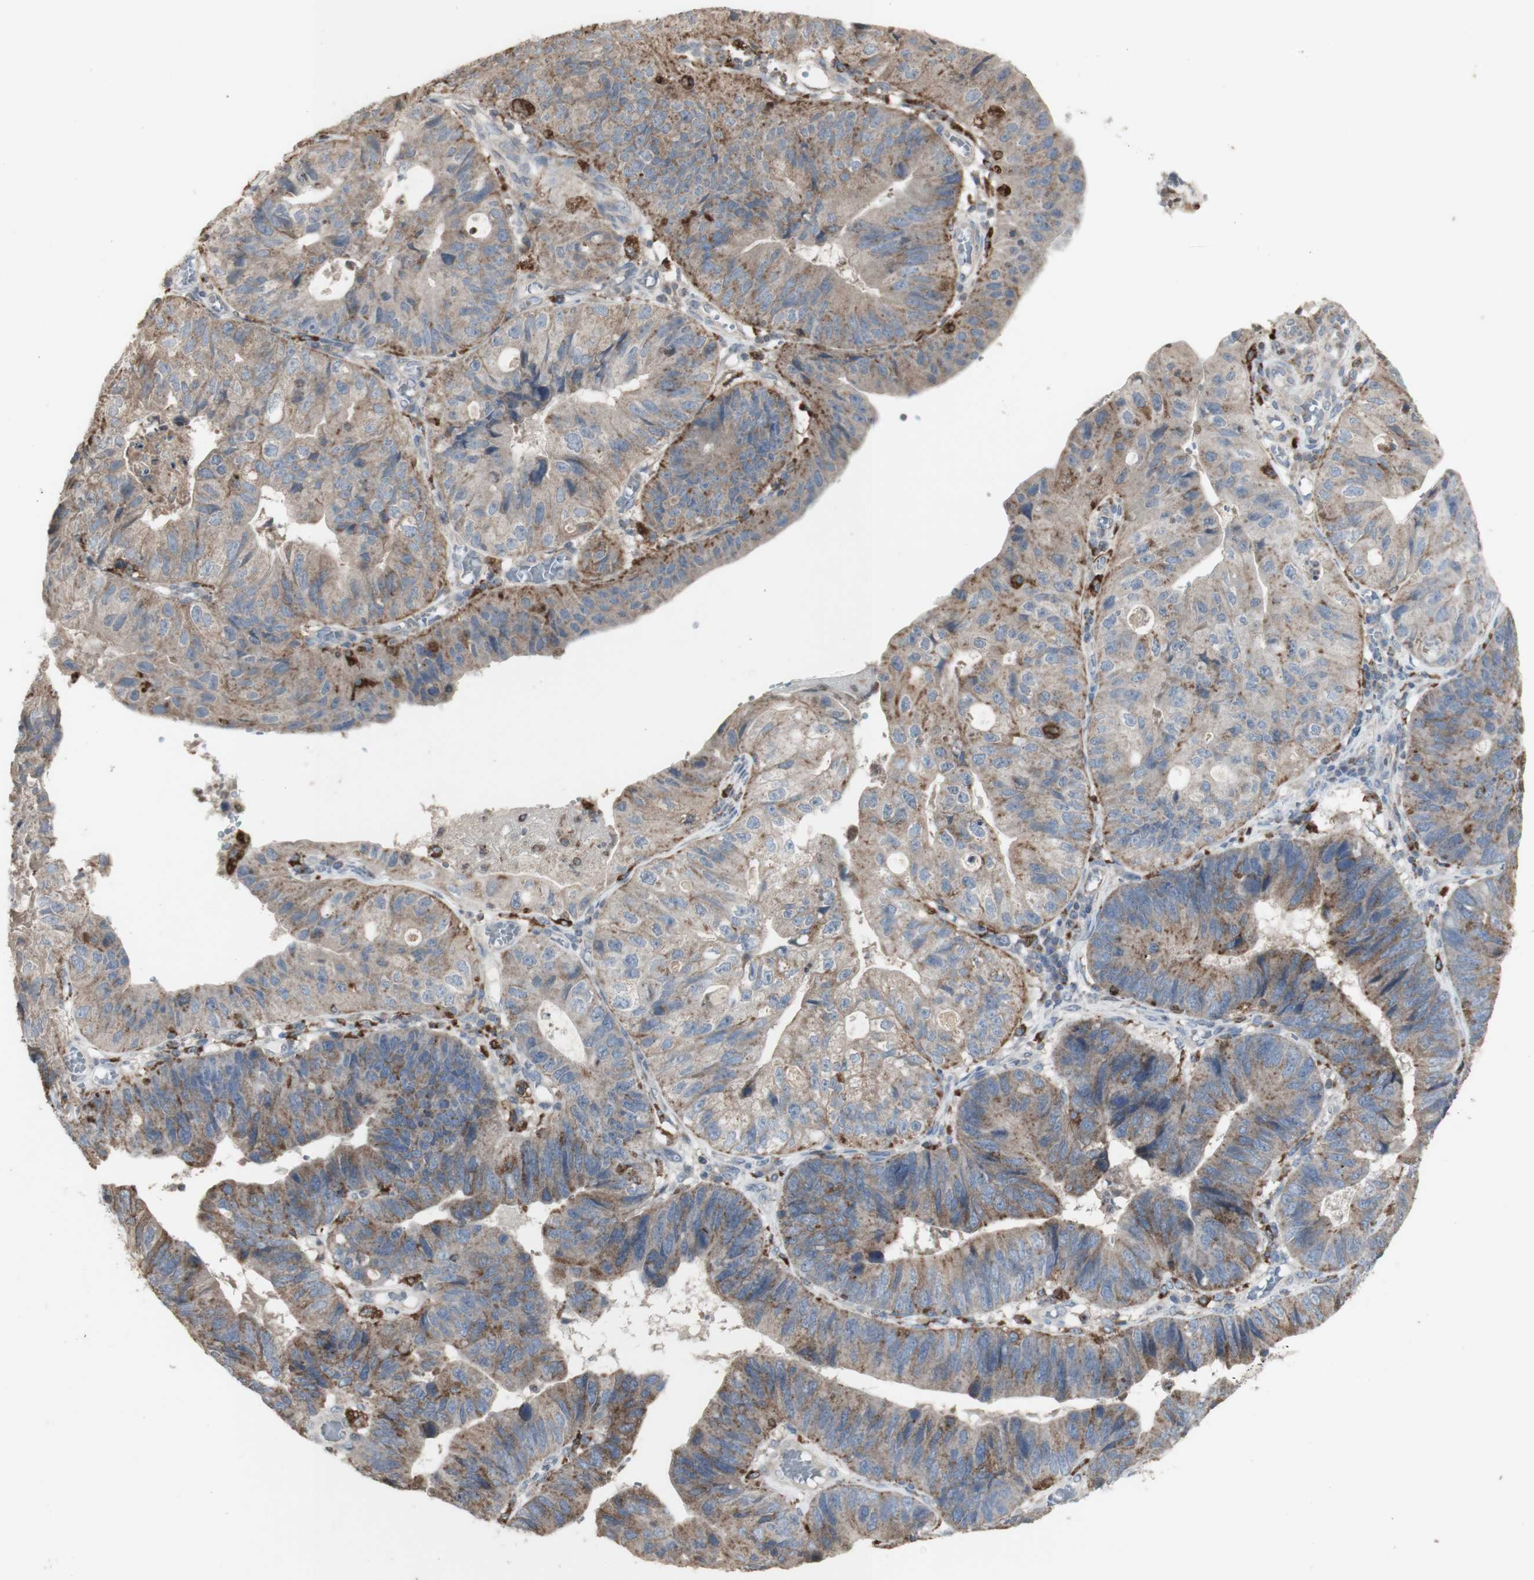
{"staining": {"intensity": "weak", "quantity": ">75%", "location": "cytoplasmic/membranous"}, "tissue": "stomach cancer", "cell_type": "Tumor cells", "image_type": "cancer", "snomed": [{"axis": "morphology", "description": "Adenocarcinoma, NOS"}, {"axis": "topography", "description": "Stomach"}], "caption": "The immunohistochemical stain shows weak cytoplasmic/membranous staining in tumor cells of adenocarcinoma (stomach) tissue.", "gene": "ATP6V1E1", "patient": {"sex": "male", "age": 59}}